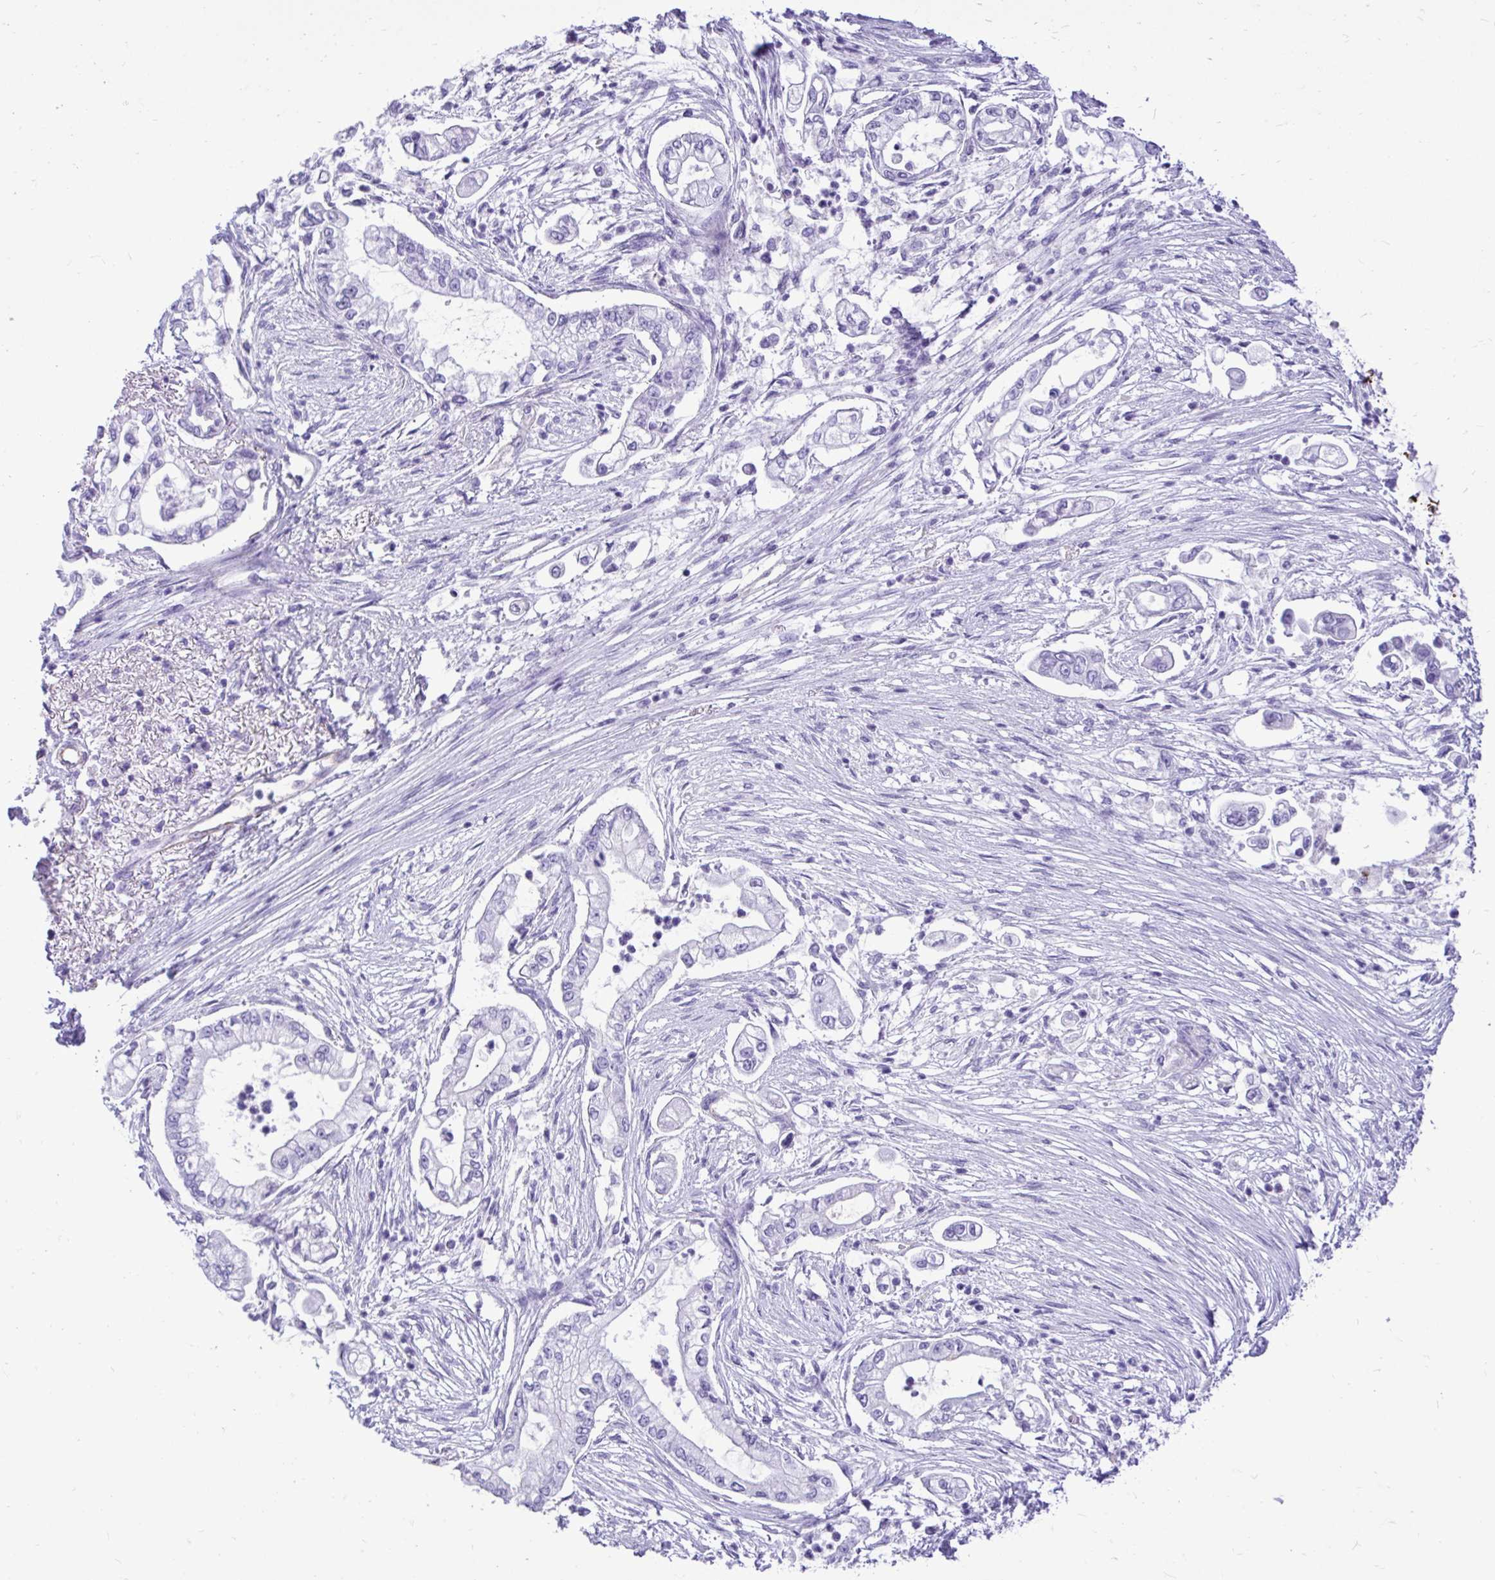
{"staining": {"intensity": "negative", "quantity": "none", "location": "none"}, "tissue": "pancreatic cancer", "cell_type": "Tumor cells", "image_type": "cancer", "snomed": [{"axis": "morphology", "description": "Adenocarcinoma, NOS"}, {"axis": "topography", "description": "Pancreas"}], "caption": "The image shows no significant staining in tumor cells of pancreatic cancer. The staining was performed using DAB to visualize the protein expression in brown, while the nuclei were stained in blue with hematoxylin (Magnification: 20x).", "gene": "ABCG2", "patient": {"sex": "female", "age": 69}}